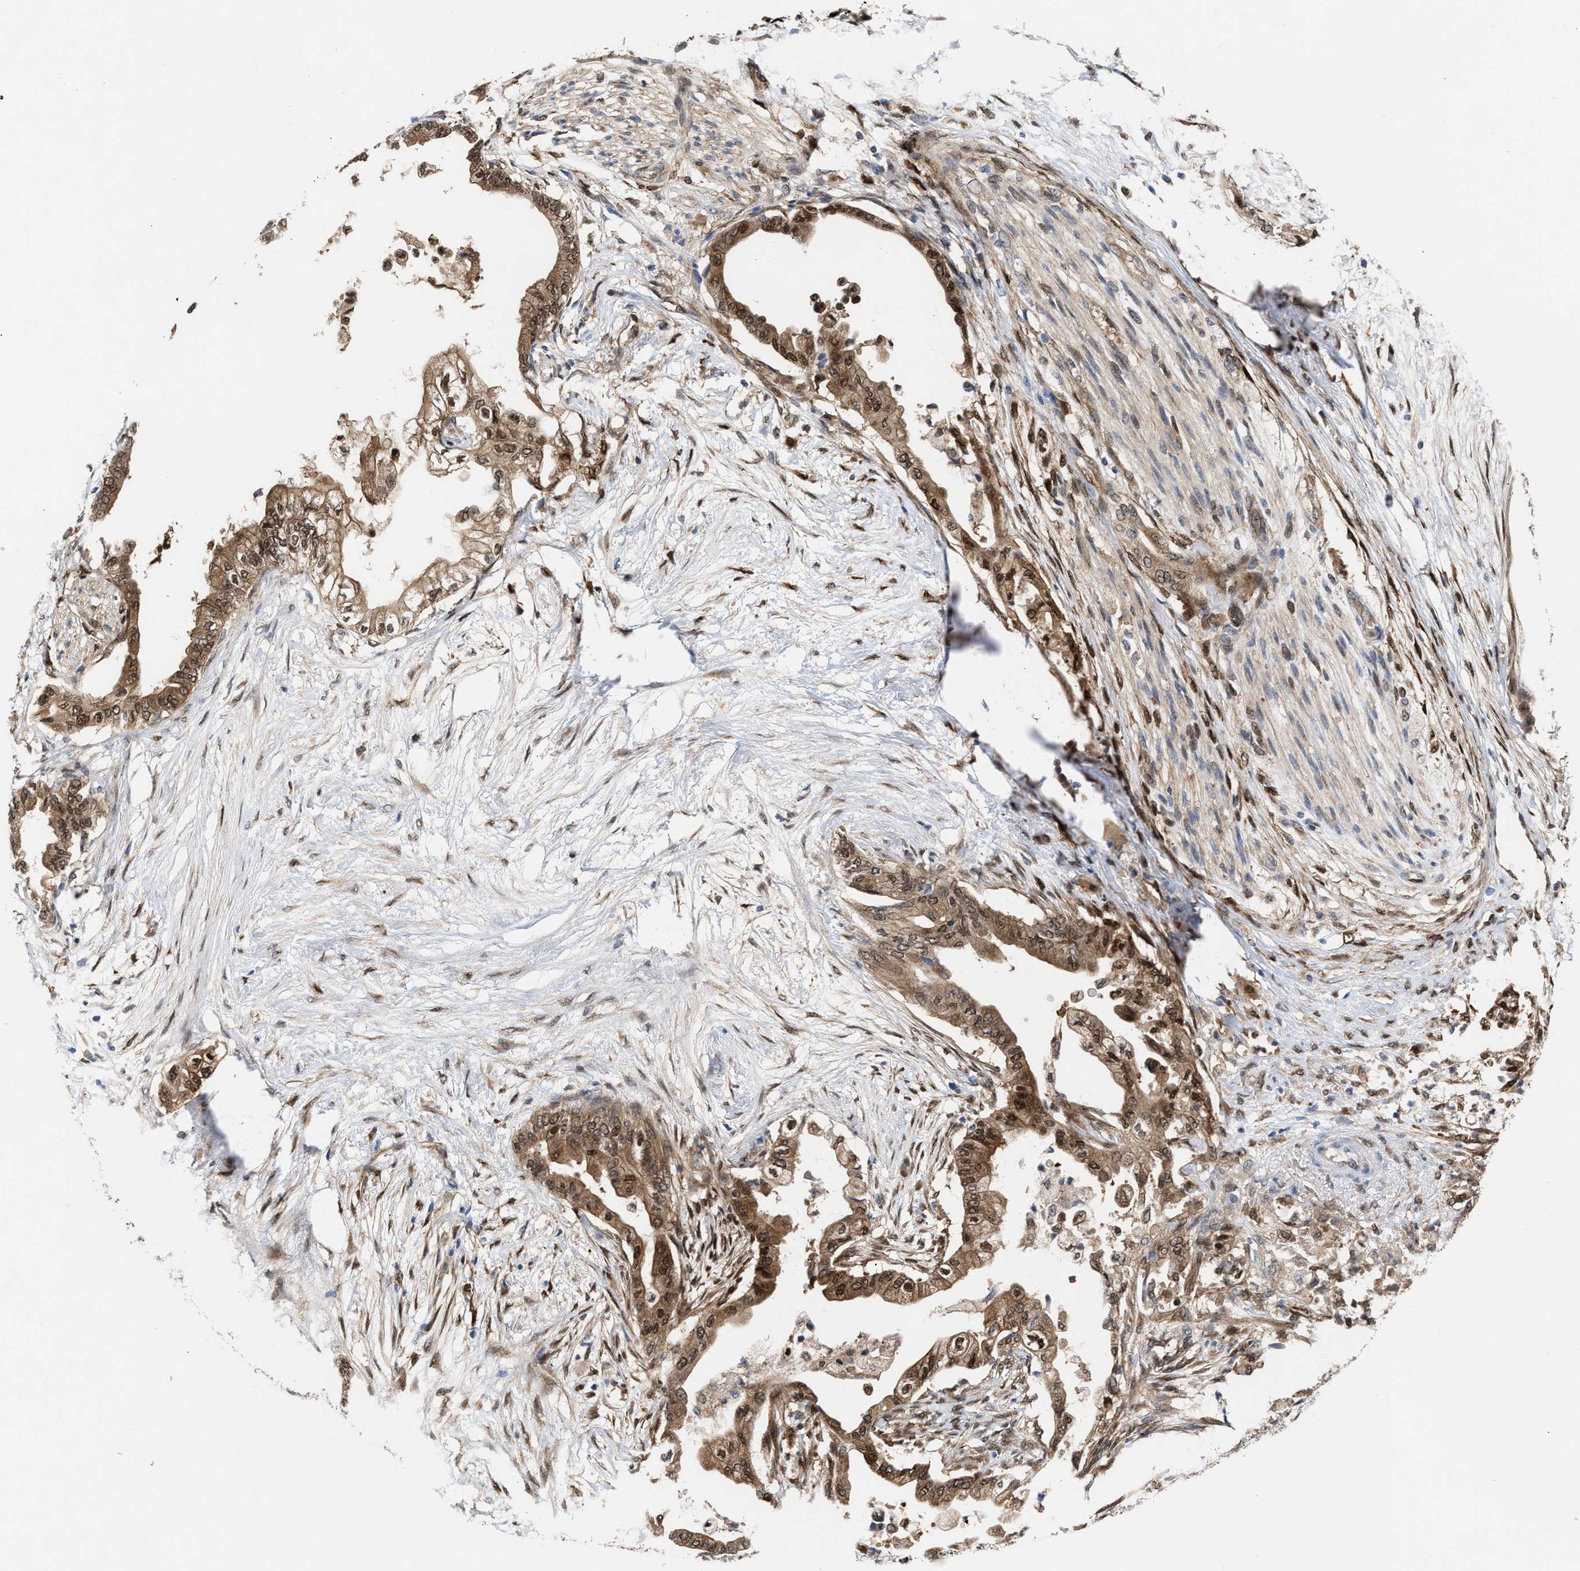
{"staining": {"intensity": "strong", "quantity": ">75%", "location": "cytoplasmic/membranous,nuclear"}, "tissue": "pancreatic cancer", "cell_type": "Tumor cells", "image_type": "cancer", "snomed": [{"axis": "morphology", "description": "Normal tissue, NOS"}, {"axis": "morphology", "description": "Adenocarcinoma, NOS"}, {"axis": "topography", "description": "Pancreas"}, {"axis": "topography", "description": "Duodenum"}], "caption": "Immunohistochemical staining of pancreatic cancer (adenocarcinoma) displays high levels of strong cytoplasmic/membranous and nuclear protein positivity in about >75% of tumor cells. (brown staining indicates protein expression, while blue staining denotes nuclei).", "gene": "TP53I3", "patient": {"sex": "female", "age": 60}}